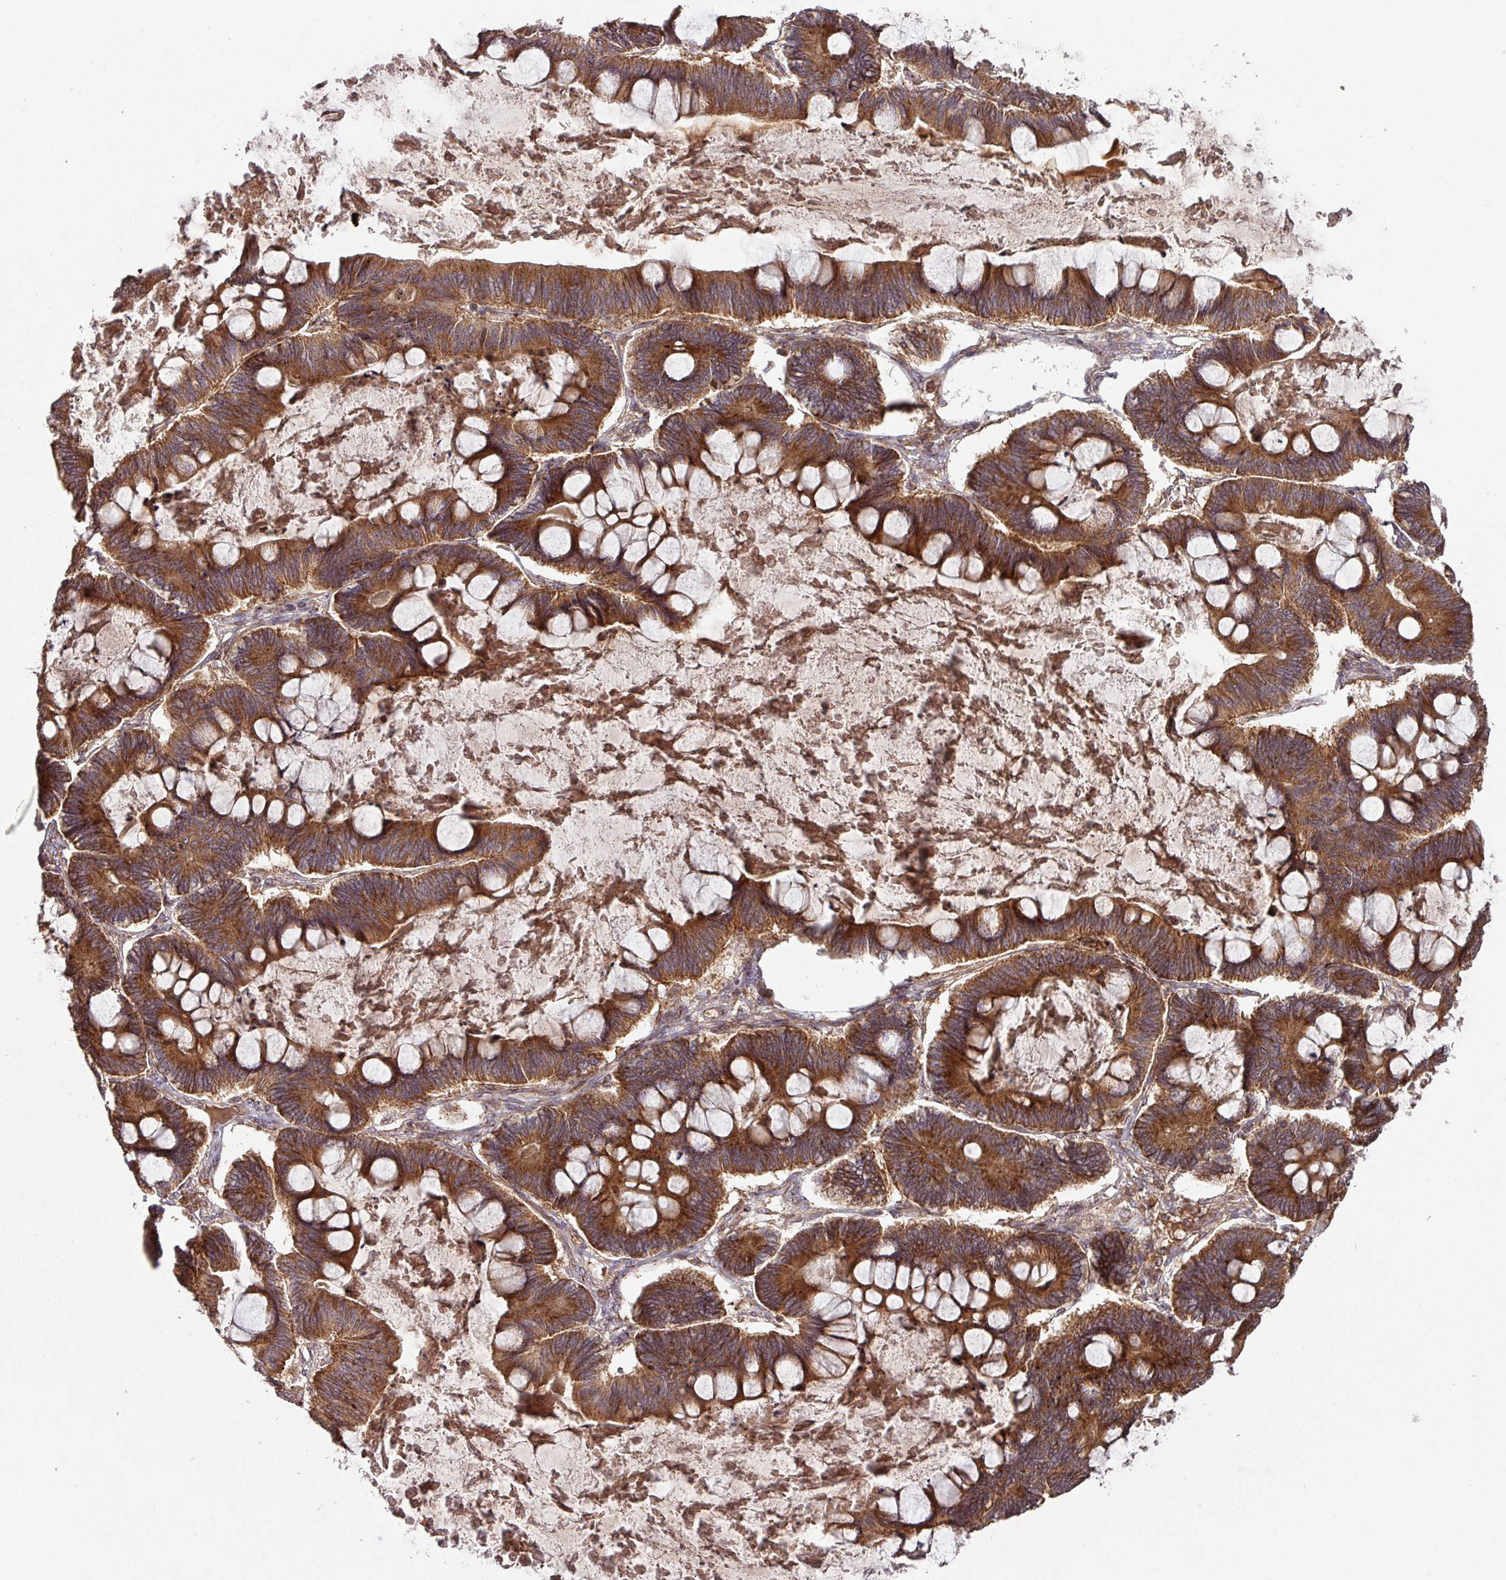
{"staining": {"intensity": "strong", "quantity": ">75%", "location": "cytoplasmic/membranous"}, "tissue": "ovarian cancer", "cell_type": "Tumor cells", "image_type": "cancer", "snomed": [{"axis": "morphology", "description": "Cystadenocarcinoma, mucinous, NOS"}, {"axis": "topography", "description": "Ovary"}], "caption": "About >75% of tumor cells in ovarian cancer demonstrate strong cytoplasmic/membranous protein expression as visualized by brown immunohistochemical staining.", "gene": "MRRF", "patient": {"sex": "female", "age": 61}}